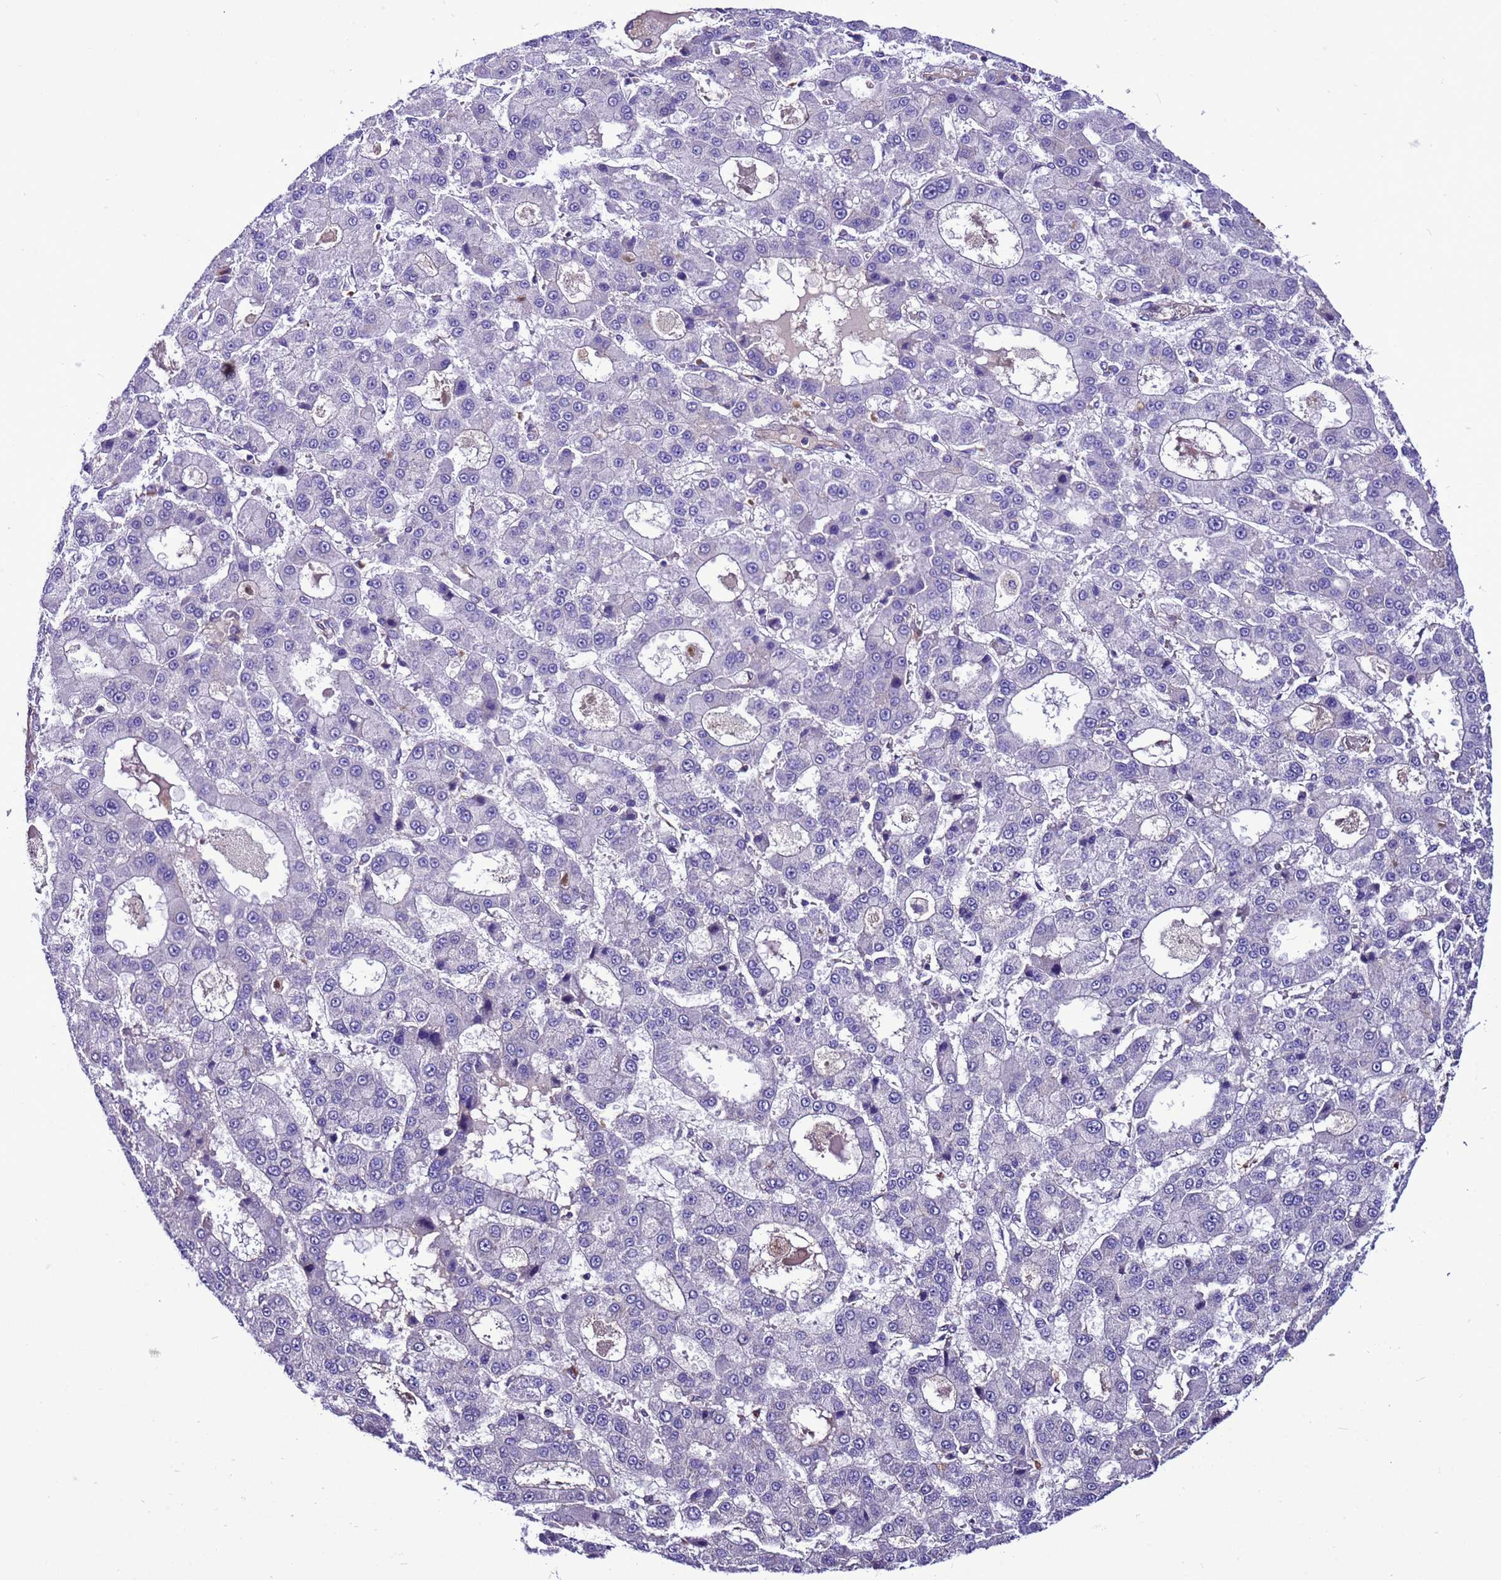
{"staining": {"intensity": "negative", "quantity": "none", "location": "none"}, "tissue": "liver cancer", "cell_type": "Tumor cells", "image_type": "cancer", "snomed": [{"axis": "morphology", "description": "Carcinoma, Hepatocellular, NOS"}, {"axis": "topography", "description": "Liver"}], "caption": "Liver cancer was stained to show a protein in brown. There is no significant positivity in tumor cells.", "gene": "RABEP2", "patient": {"sex": "male", "age": 70}}